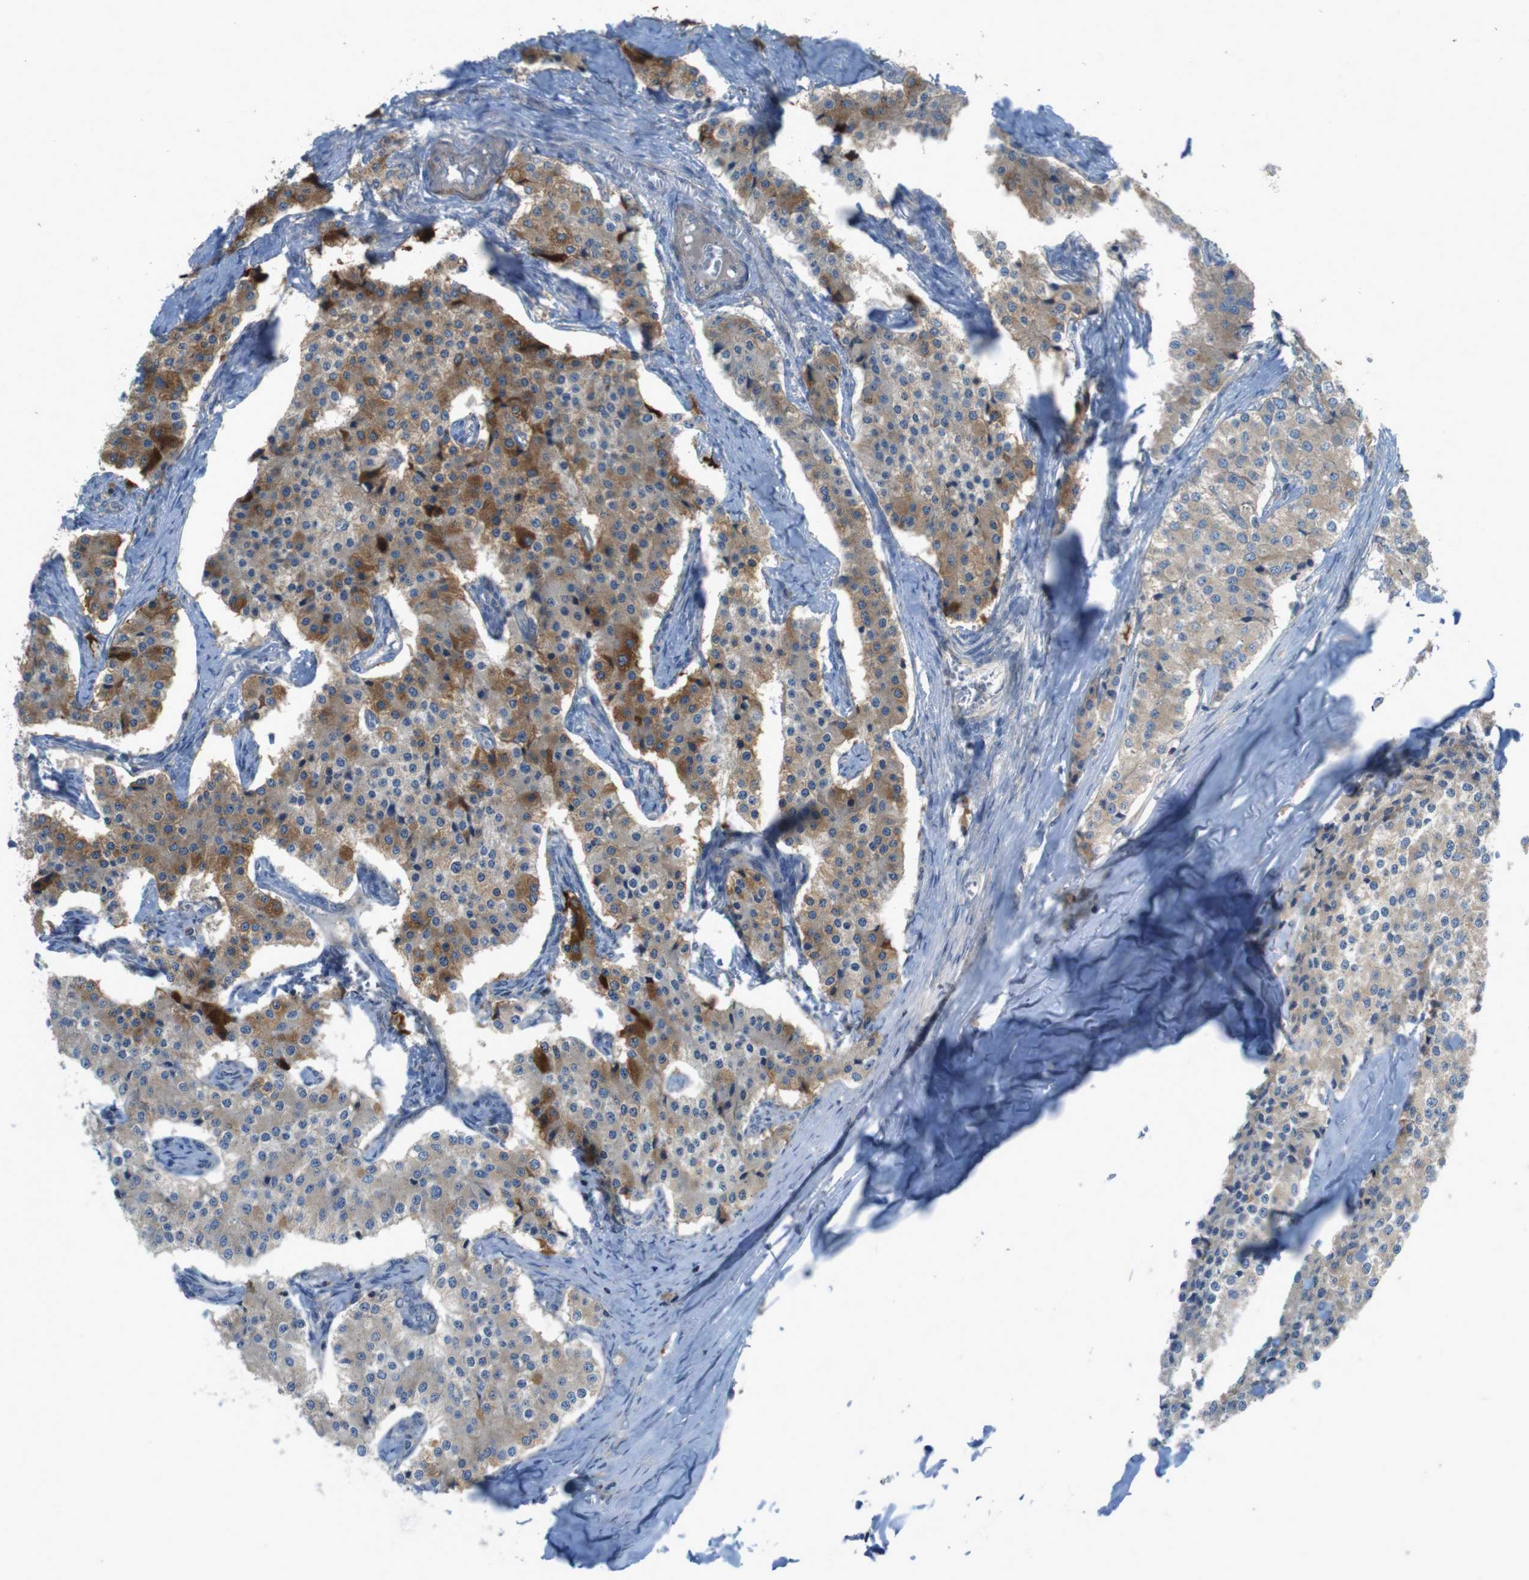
{"staining": {"intensity": "moderate", "quantity": ">75%", "location": "cytoplasmic/membranous"}, "tissue": "carcinoid", "cell_type": "Tumor cells", "image_type": "cancer", "snomed": [{"axis": "morphology", "description": "Carcinoid, malignant, NOS"}, {"axis": "topography", "description": "Colon"}], "caption": "Immunohistochemistry (DAB) staining of malignant carcinoid exhibits moderate cytoplasmic/membranous protein expression in approximately >75% of tumor cells.", "gene": "MTHFD1", "patient": {"sex": "female", "age": 52}}